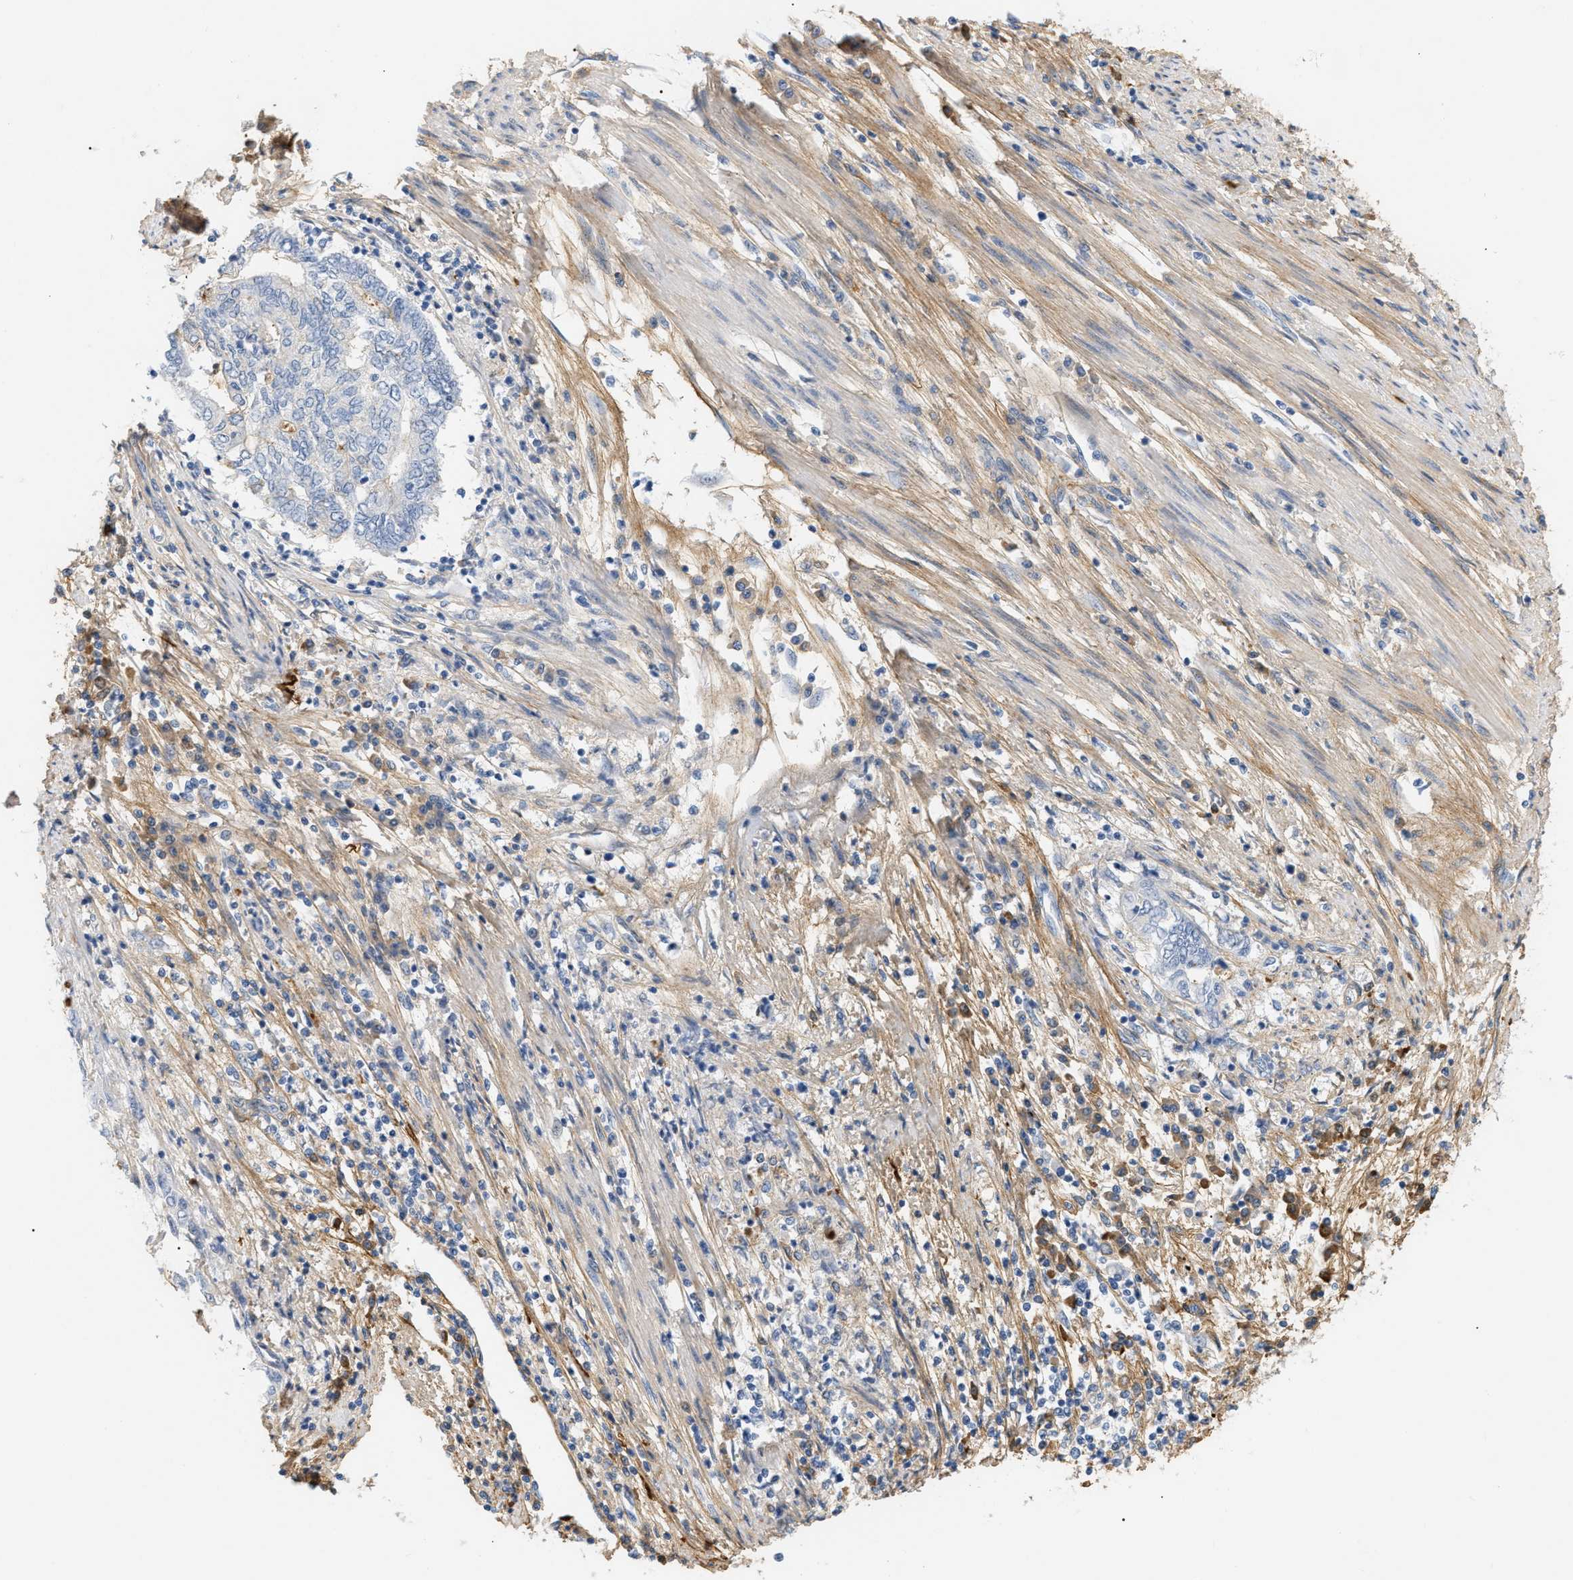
{"staining": {"intensity": "negative", "quantity": "none", "location": "none"}, "tissue": "endometrial cancer", "cell_type": "Tumor cells", "image_type": "cancer", "snomed": [{"axis": "morphology", "description": "Adenocarcinoma, NOS"}, {"axis": "topography", "description": "Uterus"}, {"axis": "topography", "description": "Endometrium"}], "caption": "Human endometrial cancer (adenocarcinoma) stained for a protein using immunohistochemistry demonstrates no expression in tumor cells.", "gene": "CFH", "patient": {"sex": "female", "age": 70}}